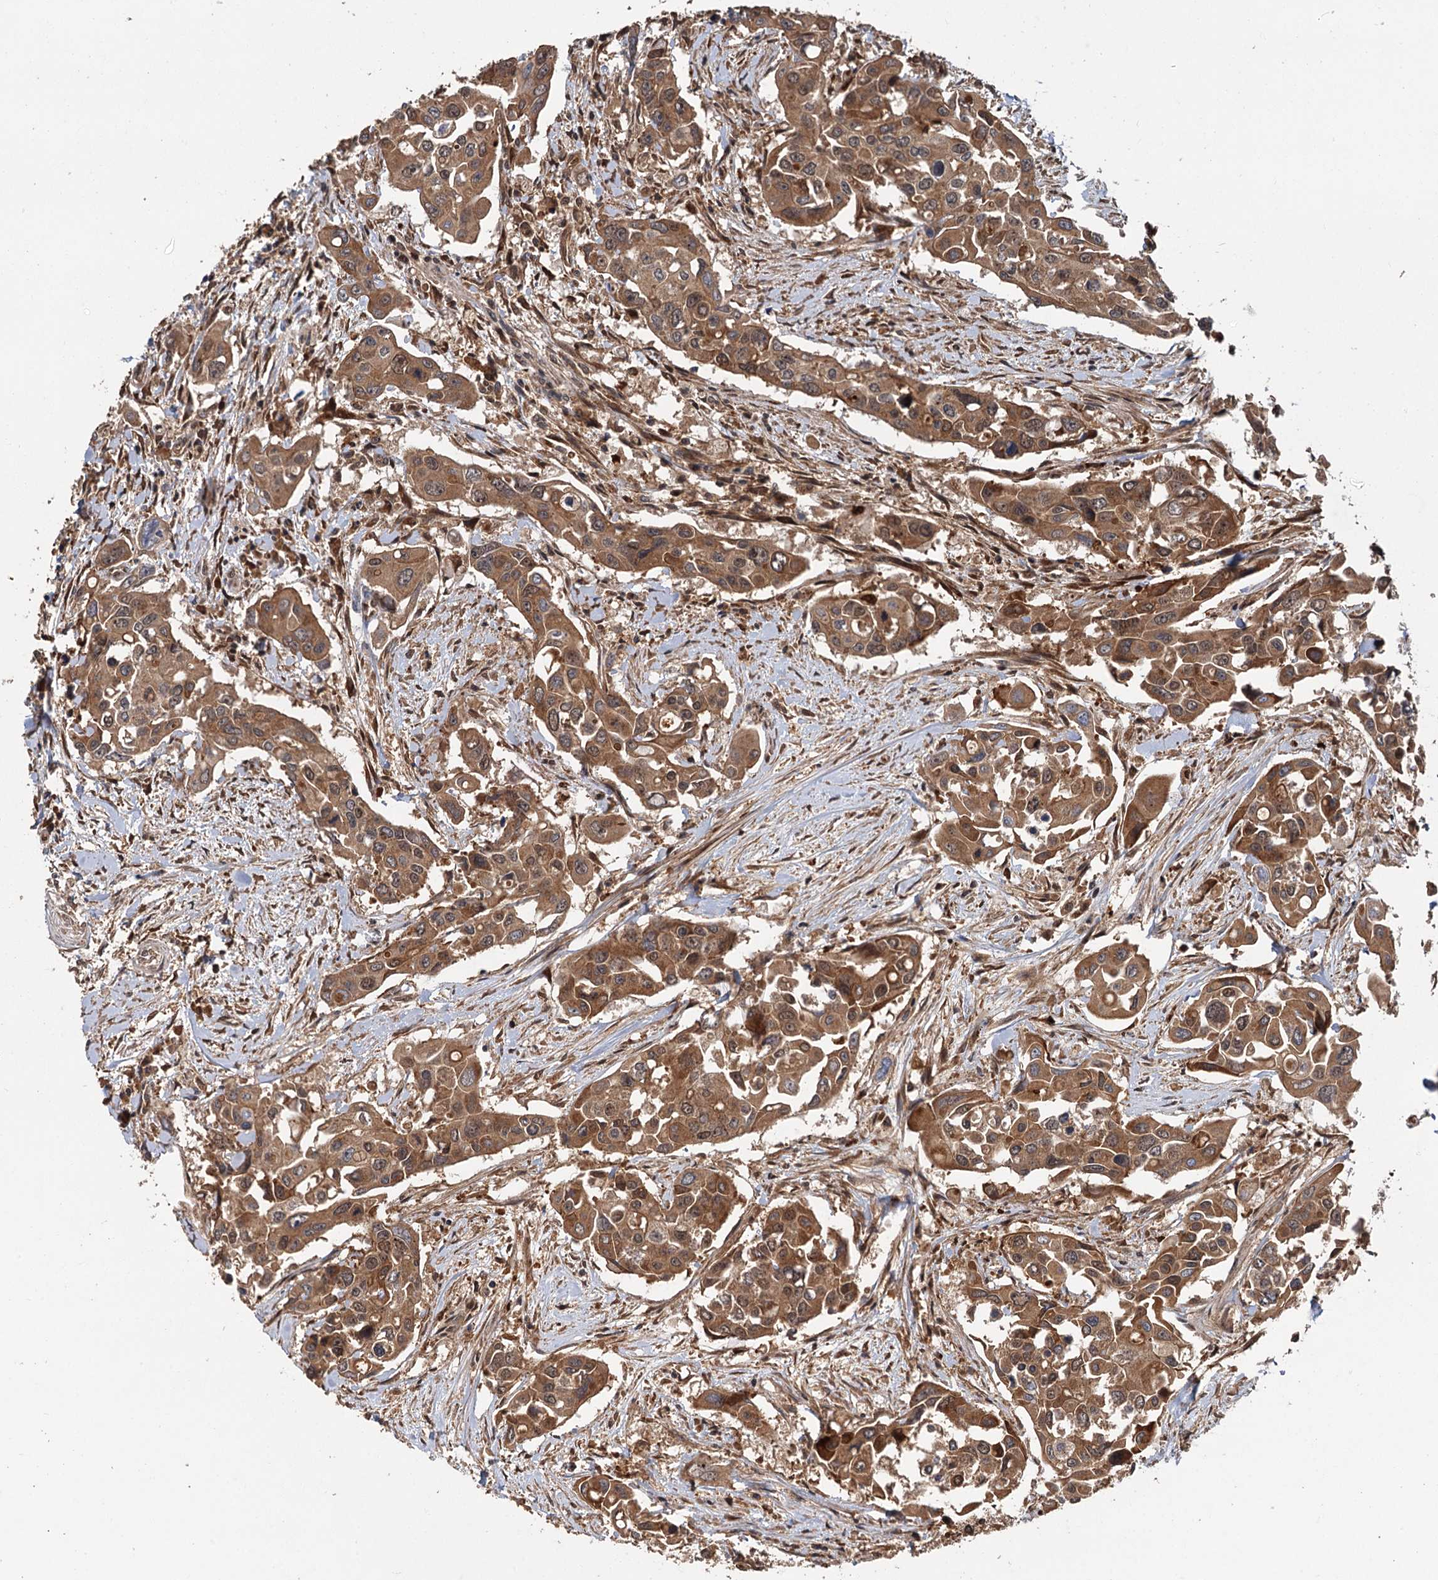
{"staining": {"intensity": "moderate", "quantity": ">75%", "location": "cytoplasmic/membranous"}, "tissue": "colorectal cancer", "cell_type": "Tumor cells", "image_type": "cancer", "snomed": [{"axis": "morphology", "description": "Adenocarcinoma, NOS"}, {"axis": "topography", "description": "Colon"}], "caption": "Immunohistochemistry of adenocarcinoma (colorectal) reveals medium levels of moderate cytoplasmic/membranous staining in about >75% of tumor cells.", "gene": "KANSL2", "patient": {"sex": "male", "age": 77}}